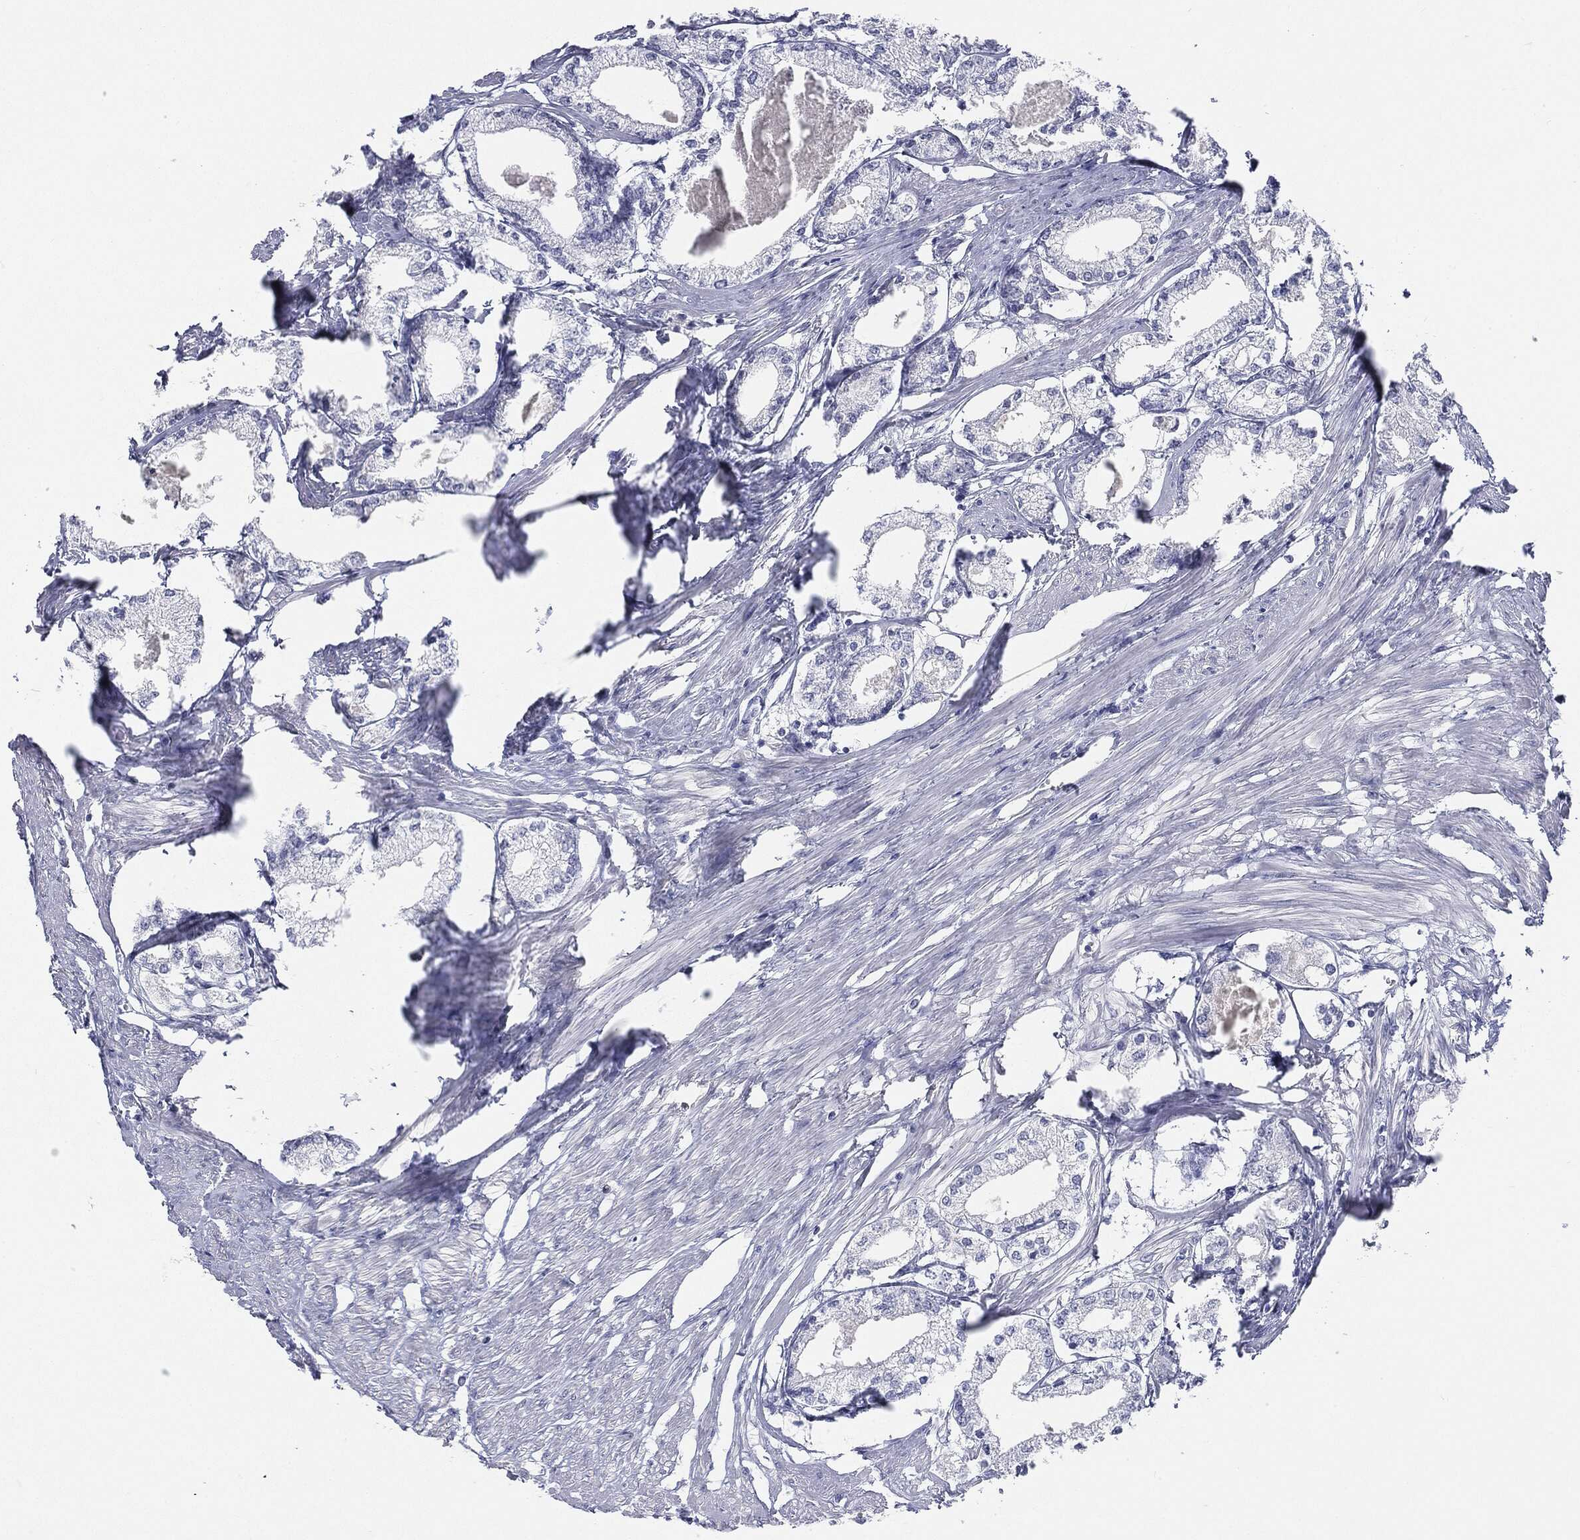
{"staining": {"intensity": "negative", "quantity": "none", "location": "none"}, "tissue": "prostate cancer", "cell_type": "Tumor cells", "image_type": "cancer", "snomed": [{"axis": "morphology", "description": "Adenocarcinoma, NOS"}, {"axis": "topography", "description": "Prostate"}], "caption": "Image shows no significant protein positivity in tumor cells of adenocarcinoma (prostate).", "gene": "CGB1", "patient": {"sex": "male", "age": 56}}